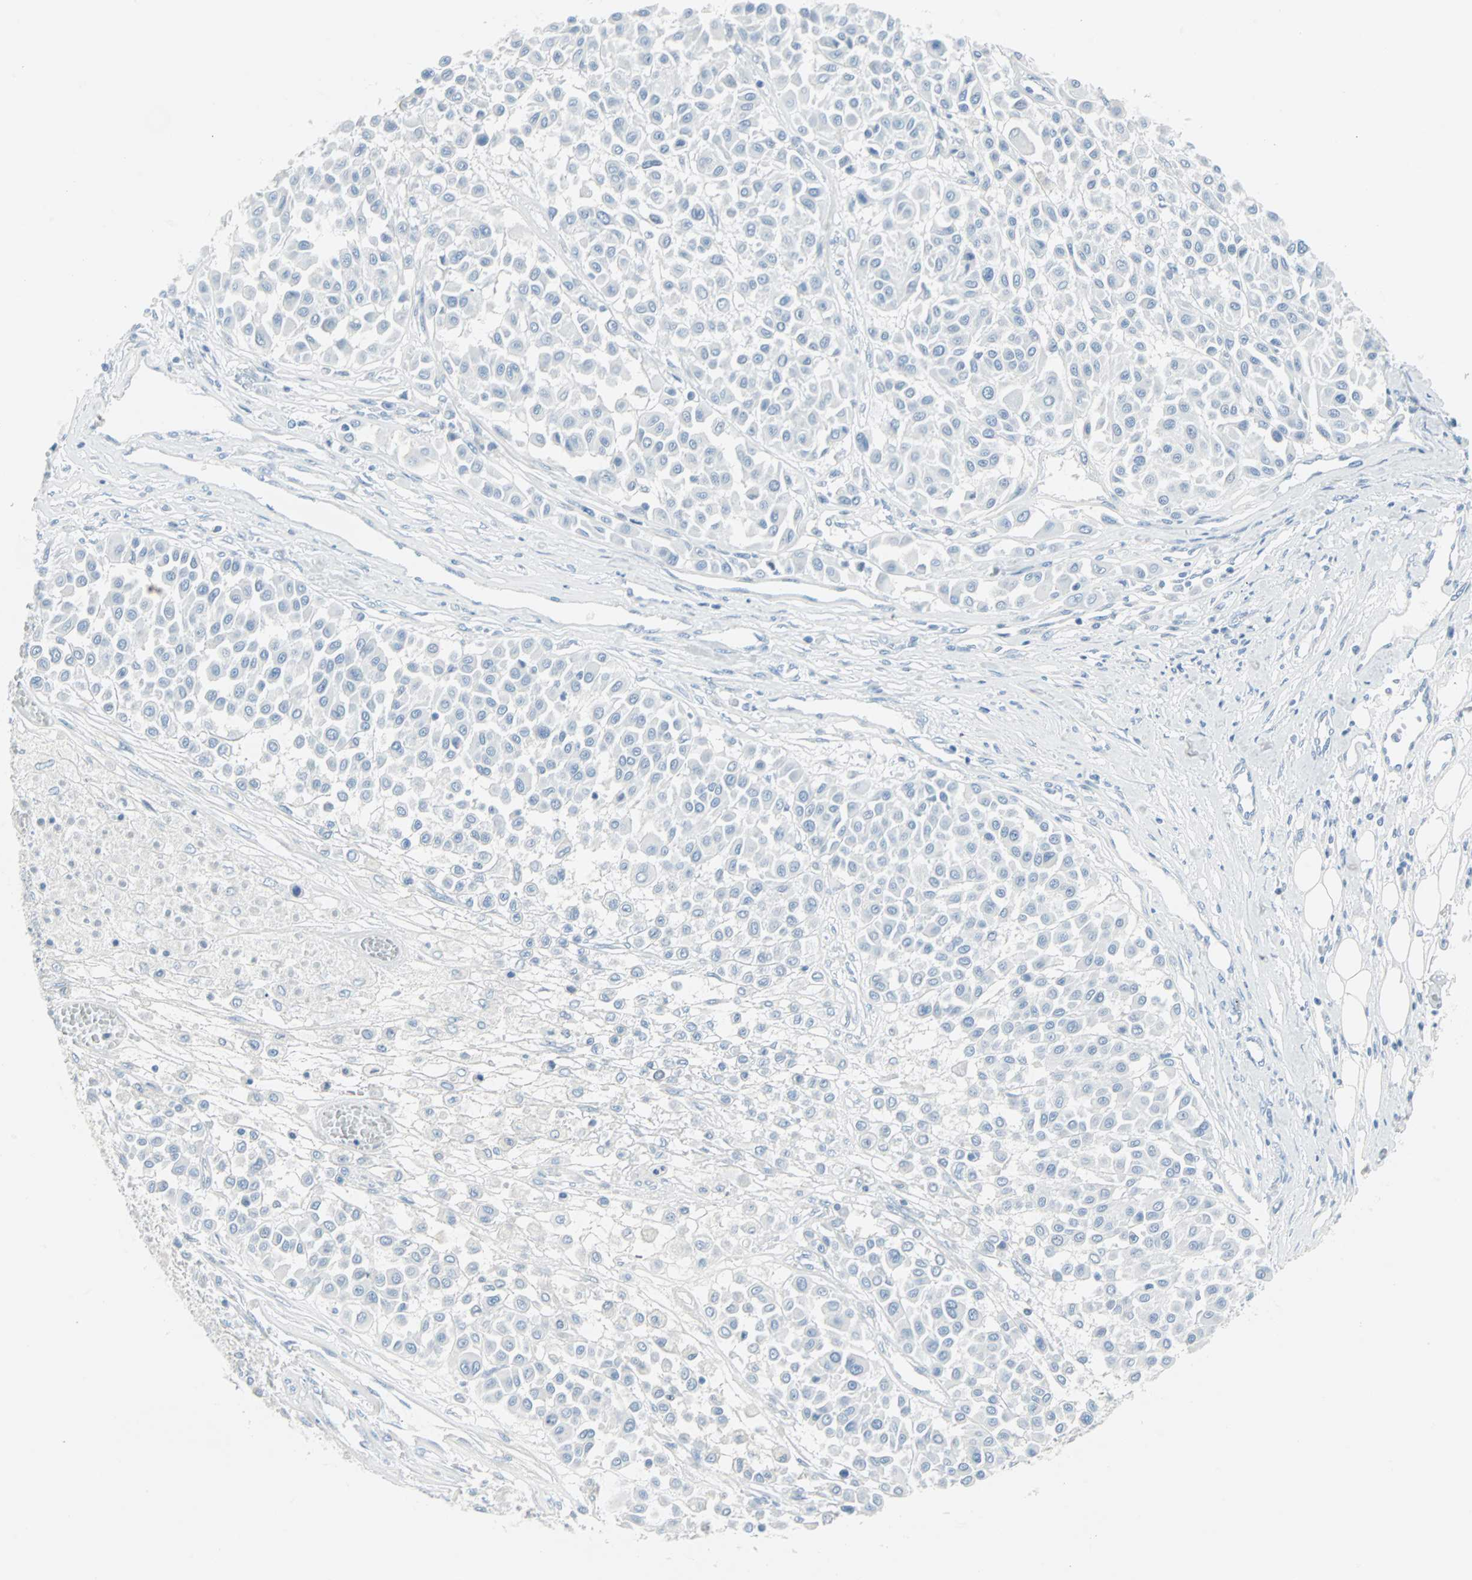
{"staining": {"intensity": "negative", "quantity": "none", "location": "none"}, "tissue": "melanoma", "cell_type": "Tumor cells", "image_type": "cancer", "snomed": [{"axis": "morphology", "description": "Malignant melanoma, Metastatic site"}, {"axis": "topography", "description": "Soft tissue"}], "caption": "This is an IHC image of malignant melanoma (metastatic site). There is no staining in tumor cells.", "gene": "STX1A", "patient": {"sex": "male", "age": 41}}